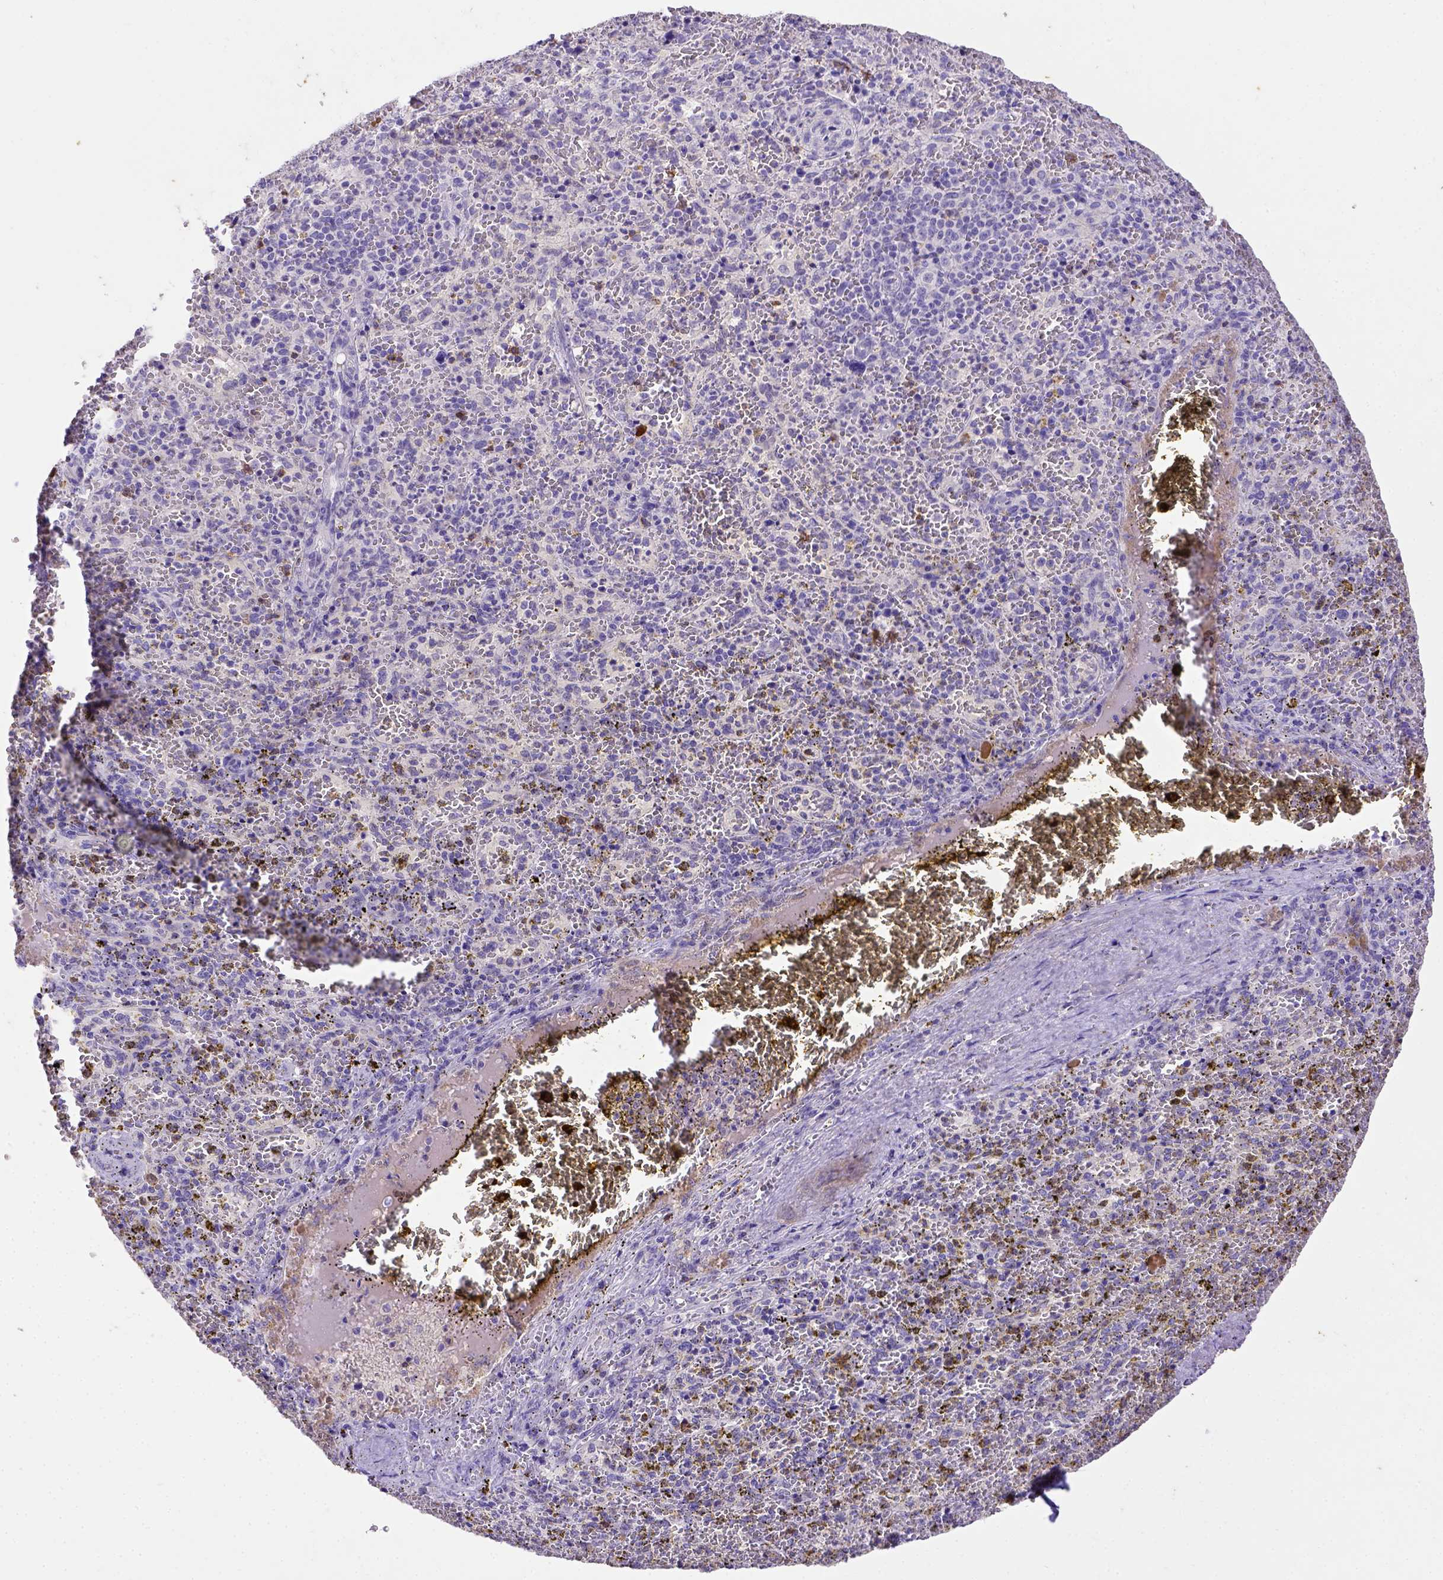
{"staining": {"intensity": "strong", "quantity": "<25%", "location": "cytoplasmic/membranous"}, "tissue": "spleen", "cell_type": "Cells in red pulp", "image_type": "normal", "snomed": [{"axis": "morphology", "description": "Normal tissue, NOS"}, {"axis": "topography", "description": "Spleen"}], "caption": "Immunohistochemistry (IHC) (DAB (3,3'-diaminobenzidine)) staining of normal human spleen displays strong cytoplasmic/membranous protein positivity in approximately <25% of cells in red pulp.", "gene": "B3GAT1", "patient": {"sex": "female", "age": 50}}